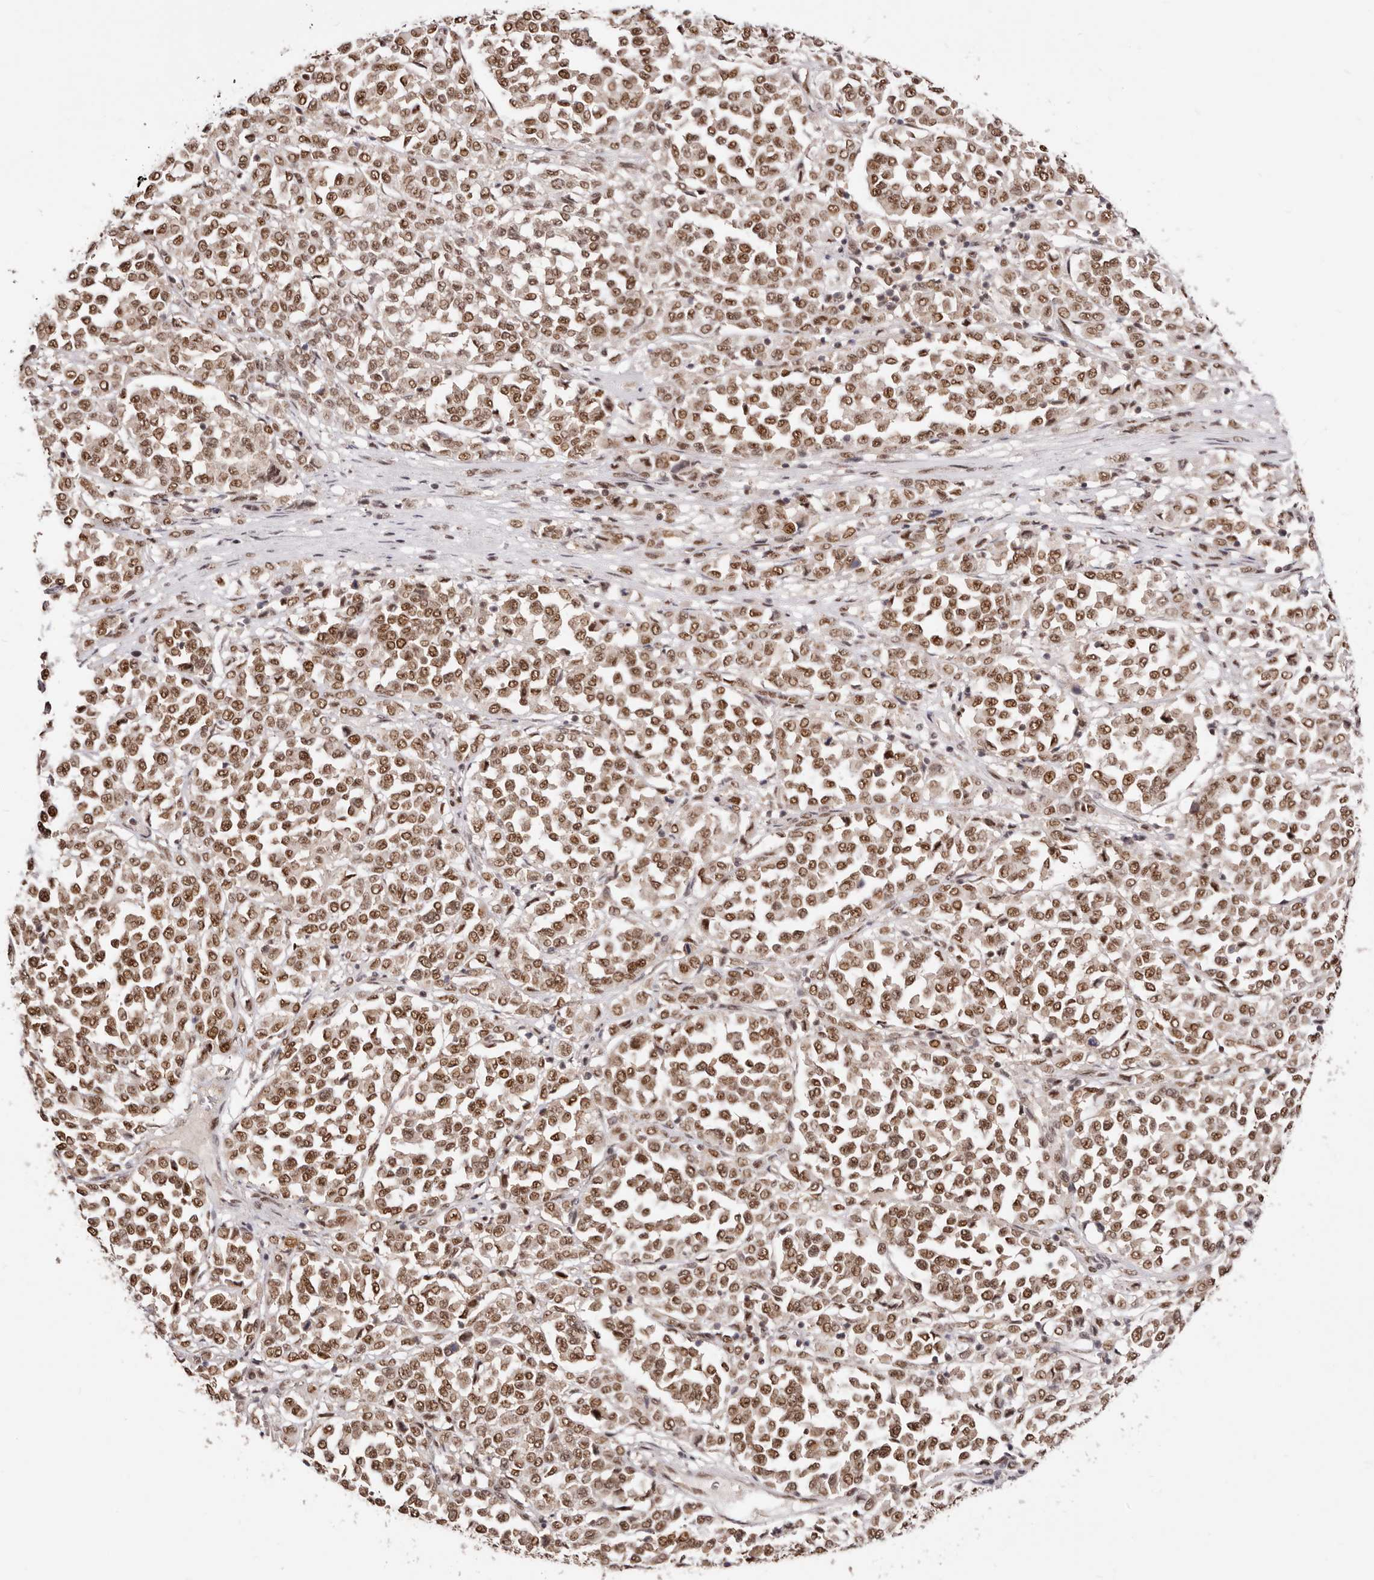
{"staining": {"intensity": "strong", "quantity": ">75%", "location": "nuclear"}, "tissue": "melanoma", "cell_type": "Tumor cells", "image_type": "cancer", "snomed": [{"axis": "morphology", "description": "Malignant melanoma, Metastatic site"}, {"axis": "topography", "description": "Pancreas"}], "caption": "Immunohistochemistry staining of malignant melanoma (metastatic site), which demonstrates high levels of strong nuclear expression in about >75% of tumor cells indicating strong nuclear protein staining. The staining was performed using DAB (brown) for protein detection and nuclei were counterstained in hematoxylin (blue).", "gene": "SEC14L1", "patient": {"sex": "female", "age": 30}}